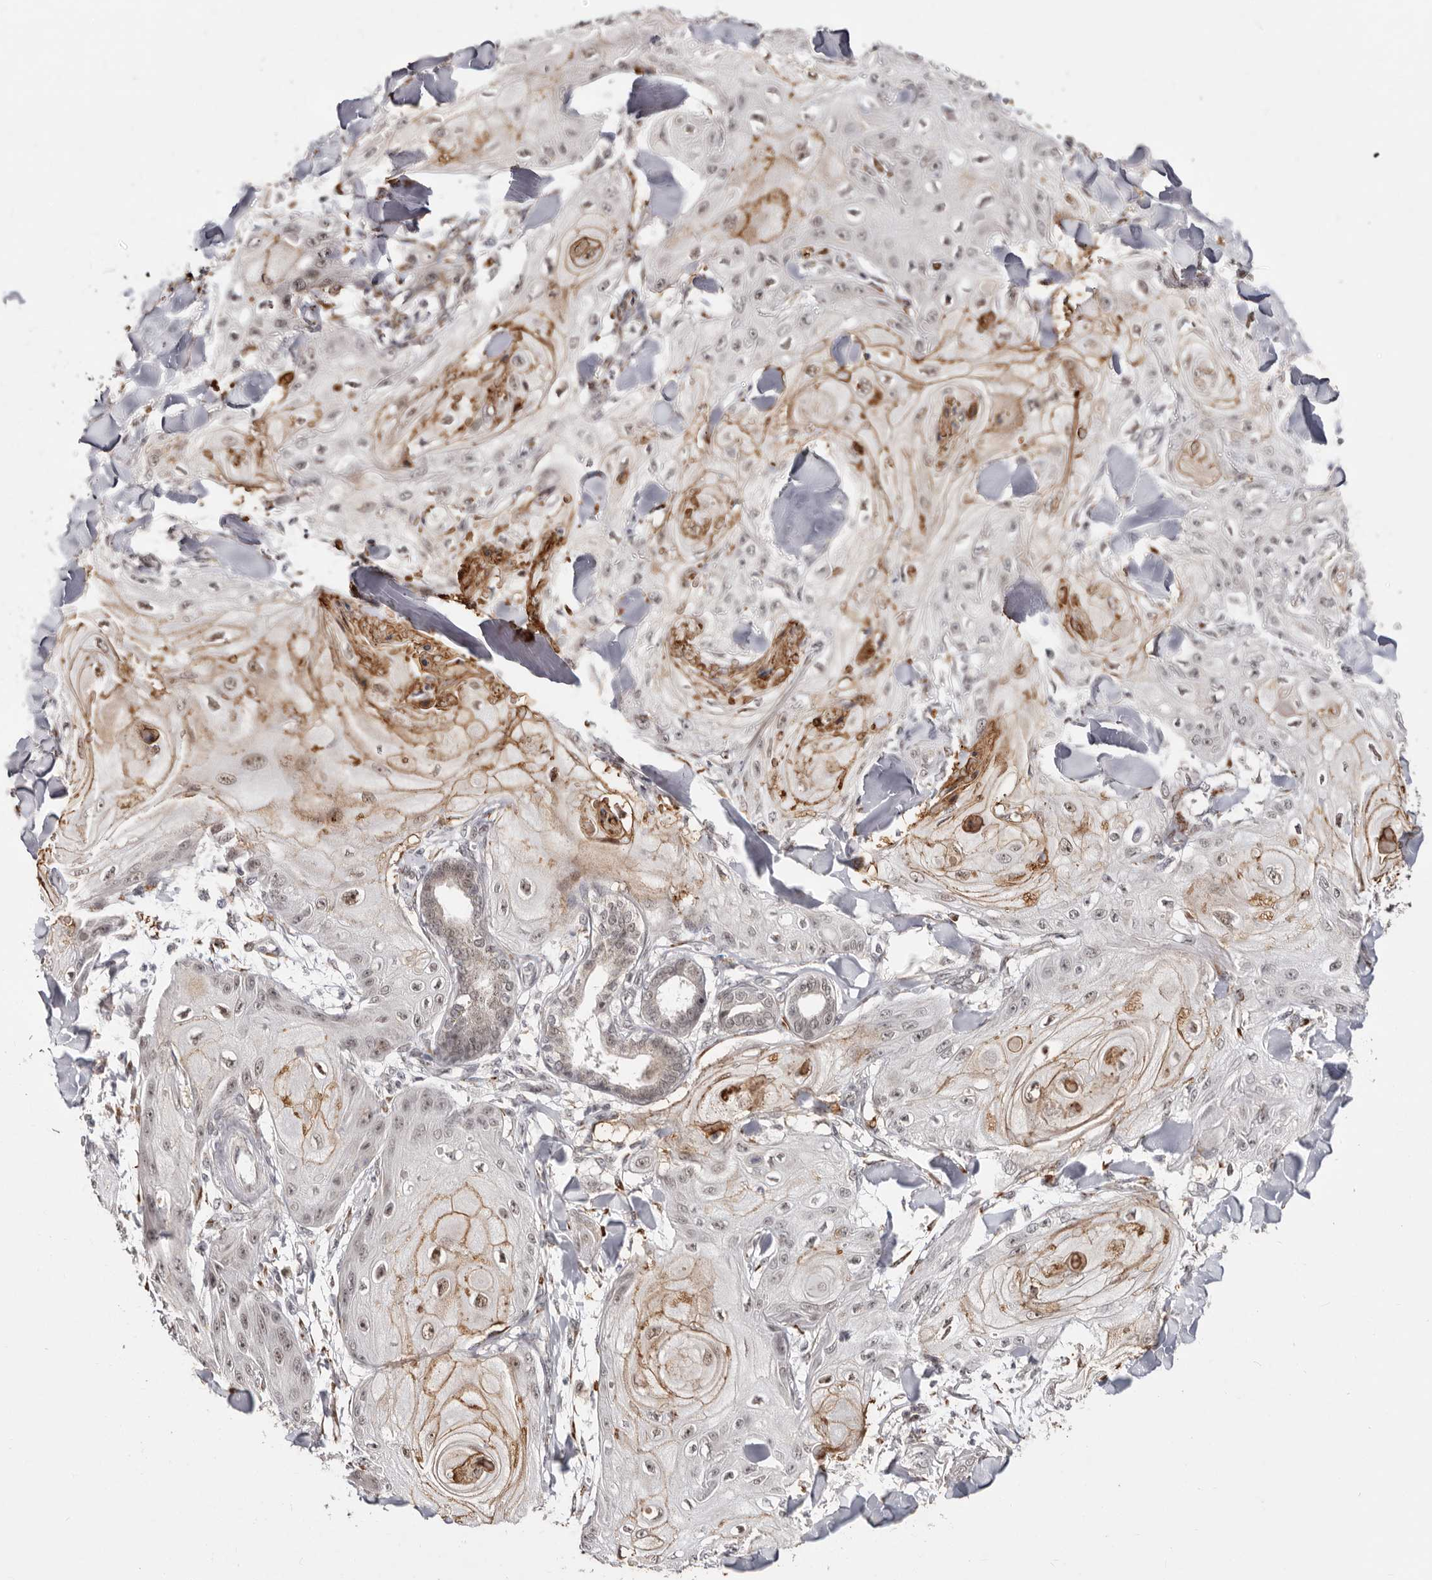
{"staining": {"intensity": "moderate", "quantity": "<25%", "location": "cytoplasmic/membranous,nuclear"}, "tissue": "skin cancer", "cell_type": "Tumor cells", "image_type": "cancer", "snomed": [{"axis": "morphology", "description": "Squamous cell carcinoma, NOS"}, {"axis": "topography", "description": "Skin"}], "caption": "A brown stain labels moderate cytoplasmic/membranous and nuclear expression of a protein in human skin squamous cell carcinoma tumor cells.", "gene": "SRCAP", "patient": {"sex": "male", "age": 74}}